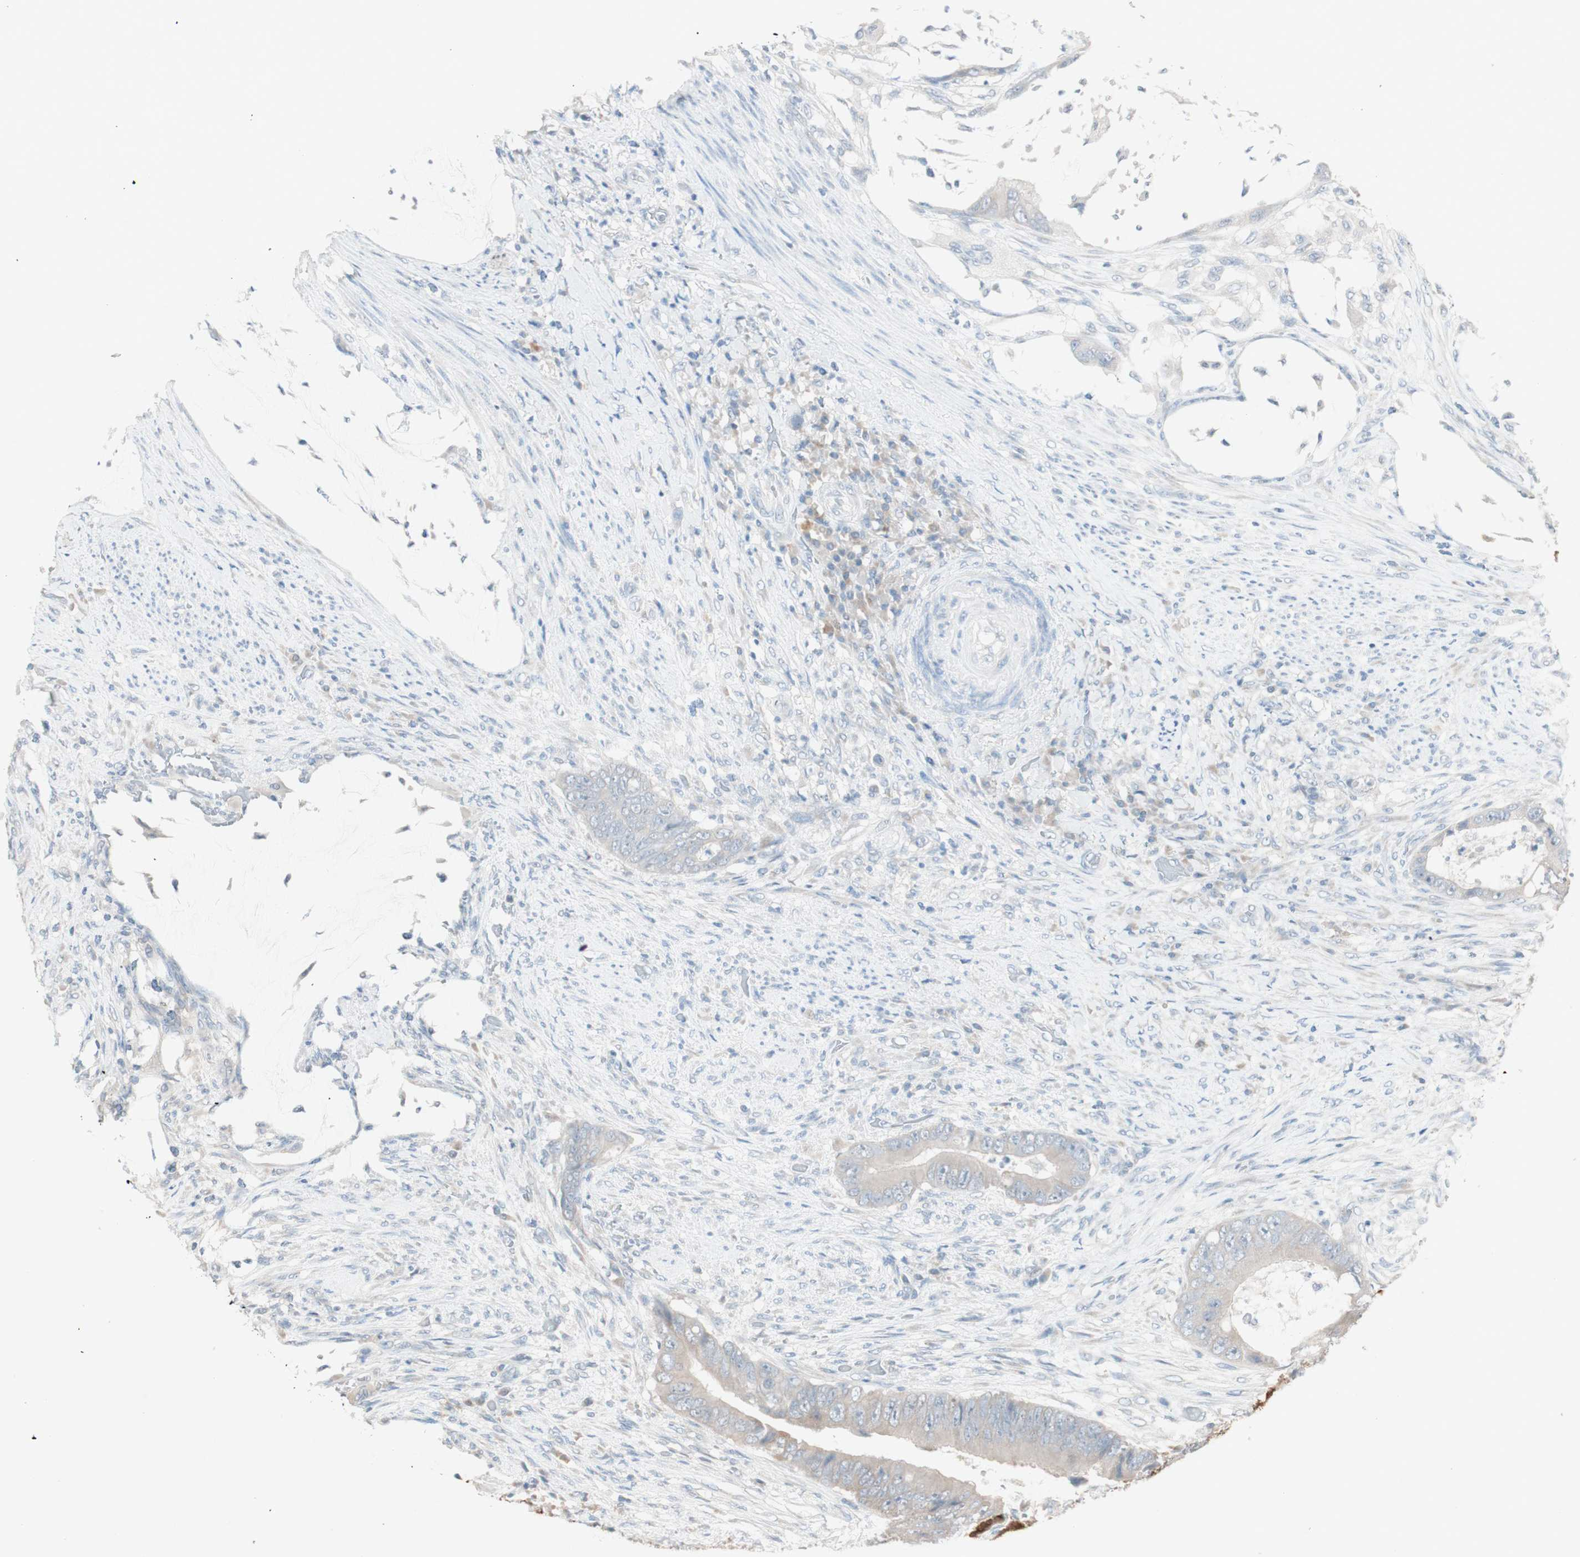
{"staining": {"intensity": "weak", "quantity": ">75%", "location": "cytoplasmic/membranous"}, "tissue": "colorectal cancer", "cell_type": "Tumor cells", "image_type": "cancer", "snomed": [{"axis": "morphology", "description": "Adenocarcinoma, NOS"}, {"axis": "topography", "description": "Rectum"}], "caption": "DAB (3,3'-diaminobenzidine) immunohistochemical staining of human colorectal adenocarcinoma displays weak cytoplasmic/membranous protein expression in about >75% of tumor cells. (Brightfield microscopy of DAB IHC at high magnification).", "gene": "KHK", "patient": {"sex": "female", "age": 77}}